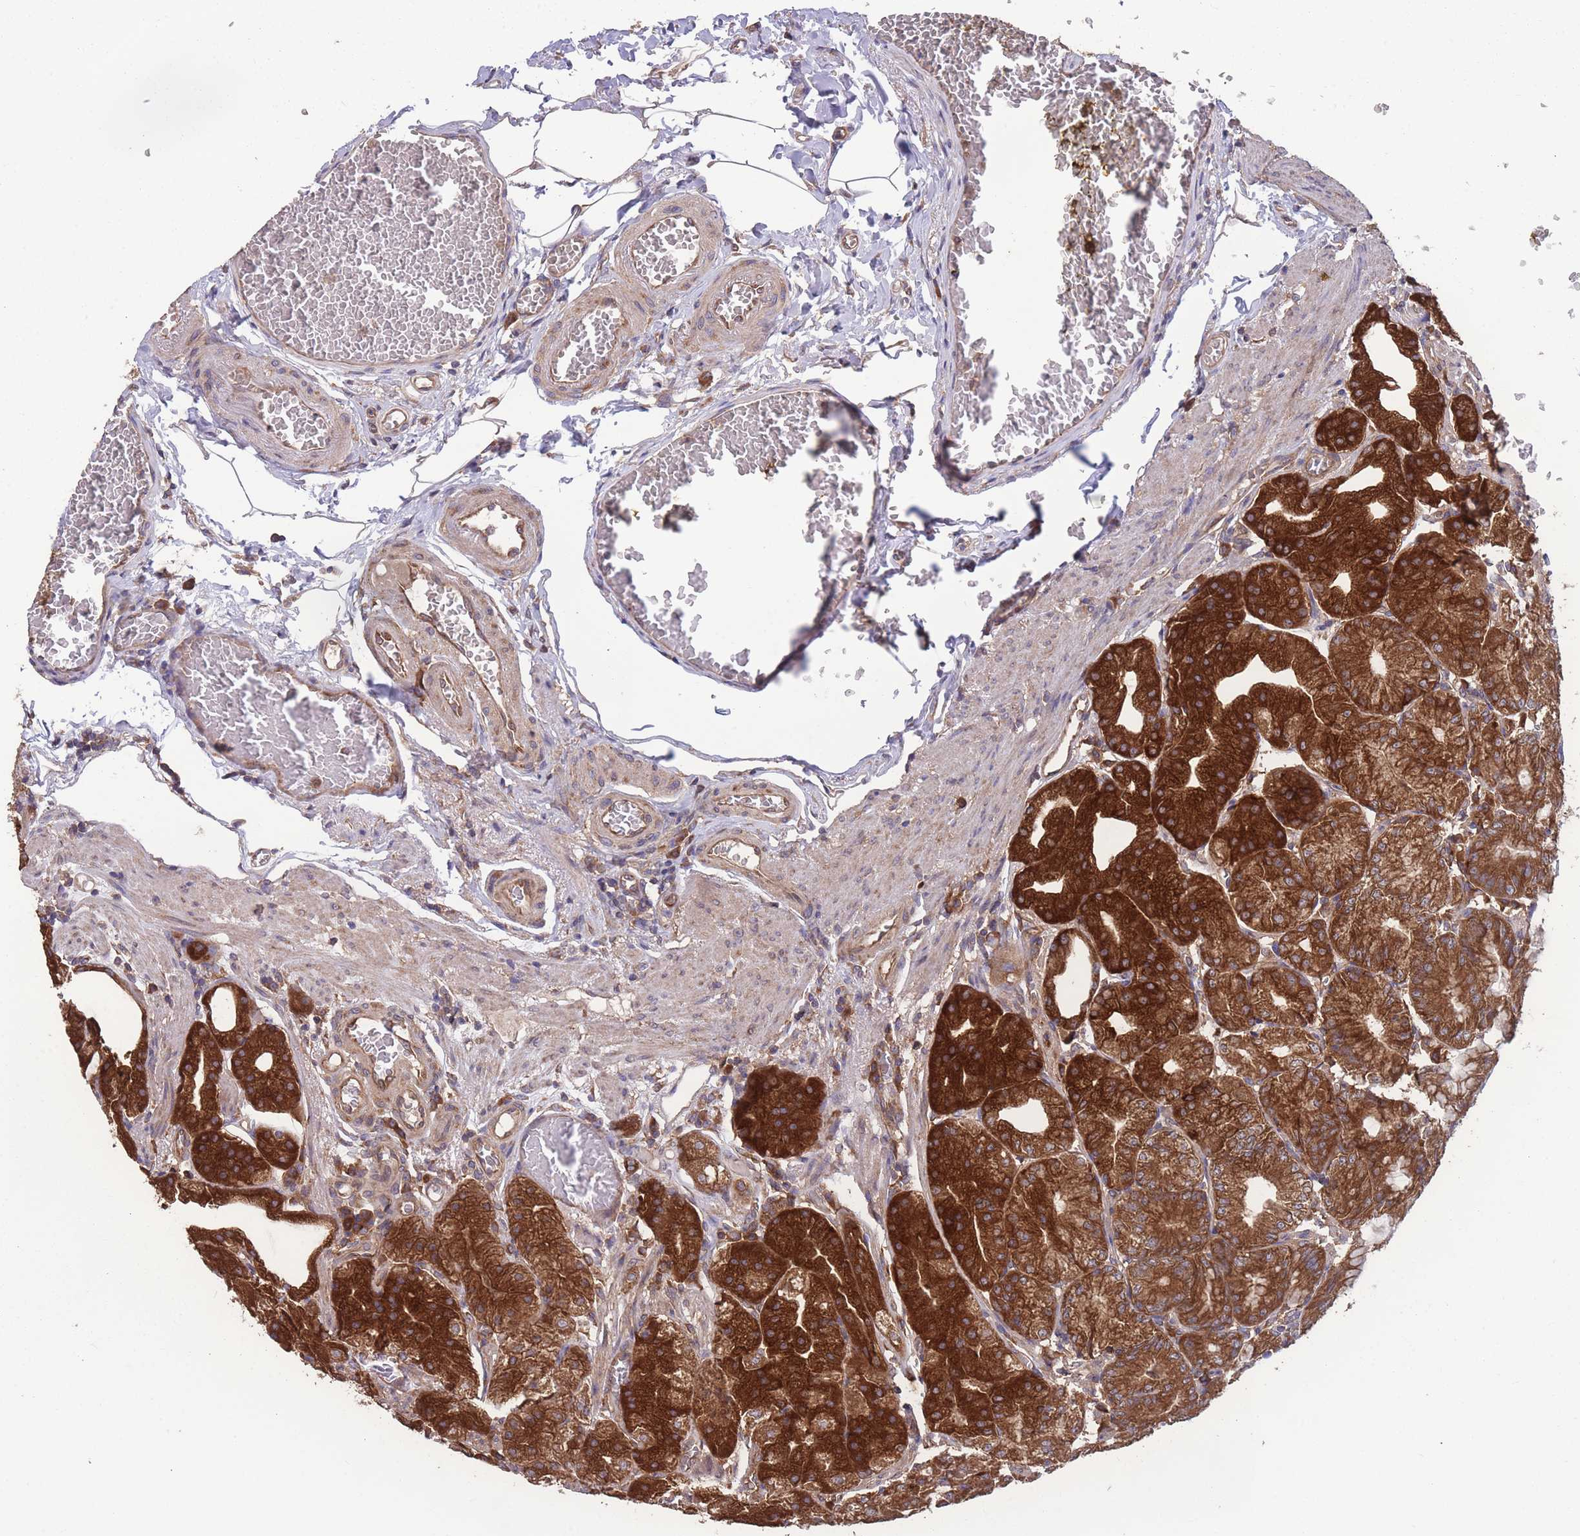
{"staining": {"intensity": "strong", "quantity": ">75%", "location": "cytoplasmic/membranous"}, "tissue": "stomach", "cell_type": "Glandular cells", "image_type": "normal", "snomed": [{"axis": "morphology", "description": "Normal tissue, NOS"}, {"axis": "topography", "description": "Stomach, upper"}, {"axis": "topography", "description": "Stomach, lower"}], "caption": "Strong cytoplasmic/membranous protein positivity is seen in approximately >75% of glandular cells in stomach. (IHC, brightfield microscopy, high magnification).", "gene": "ZPR1", "patient": {"sex": "male", "age": 71}}